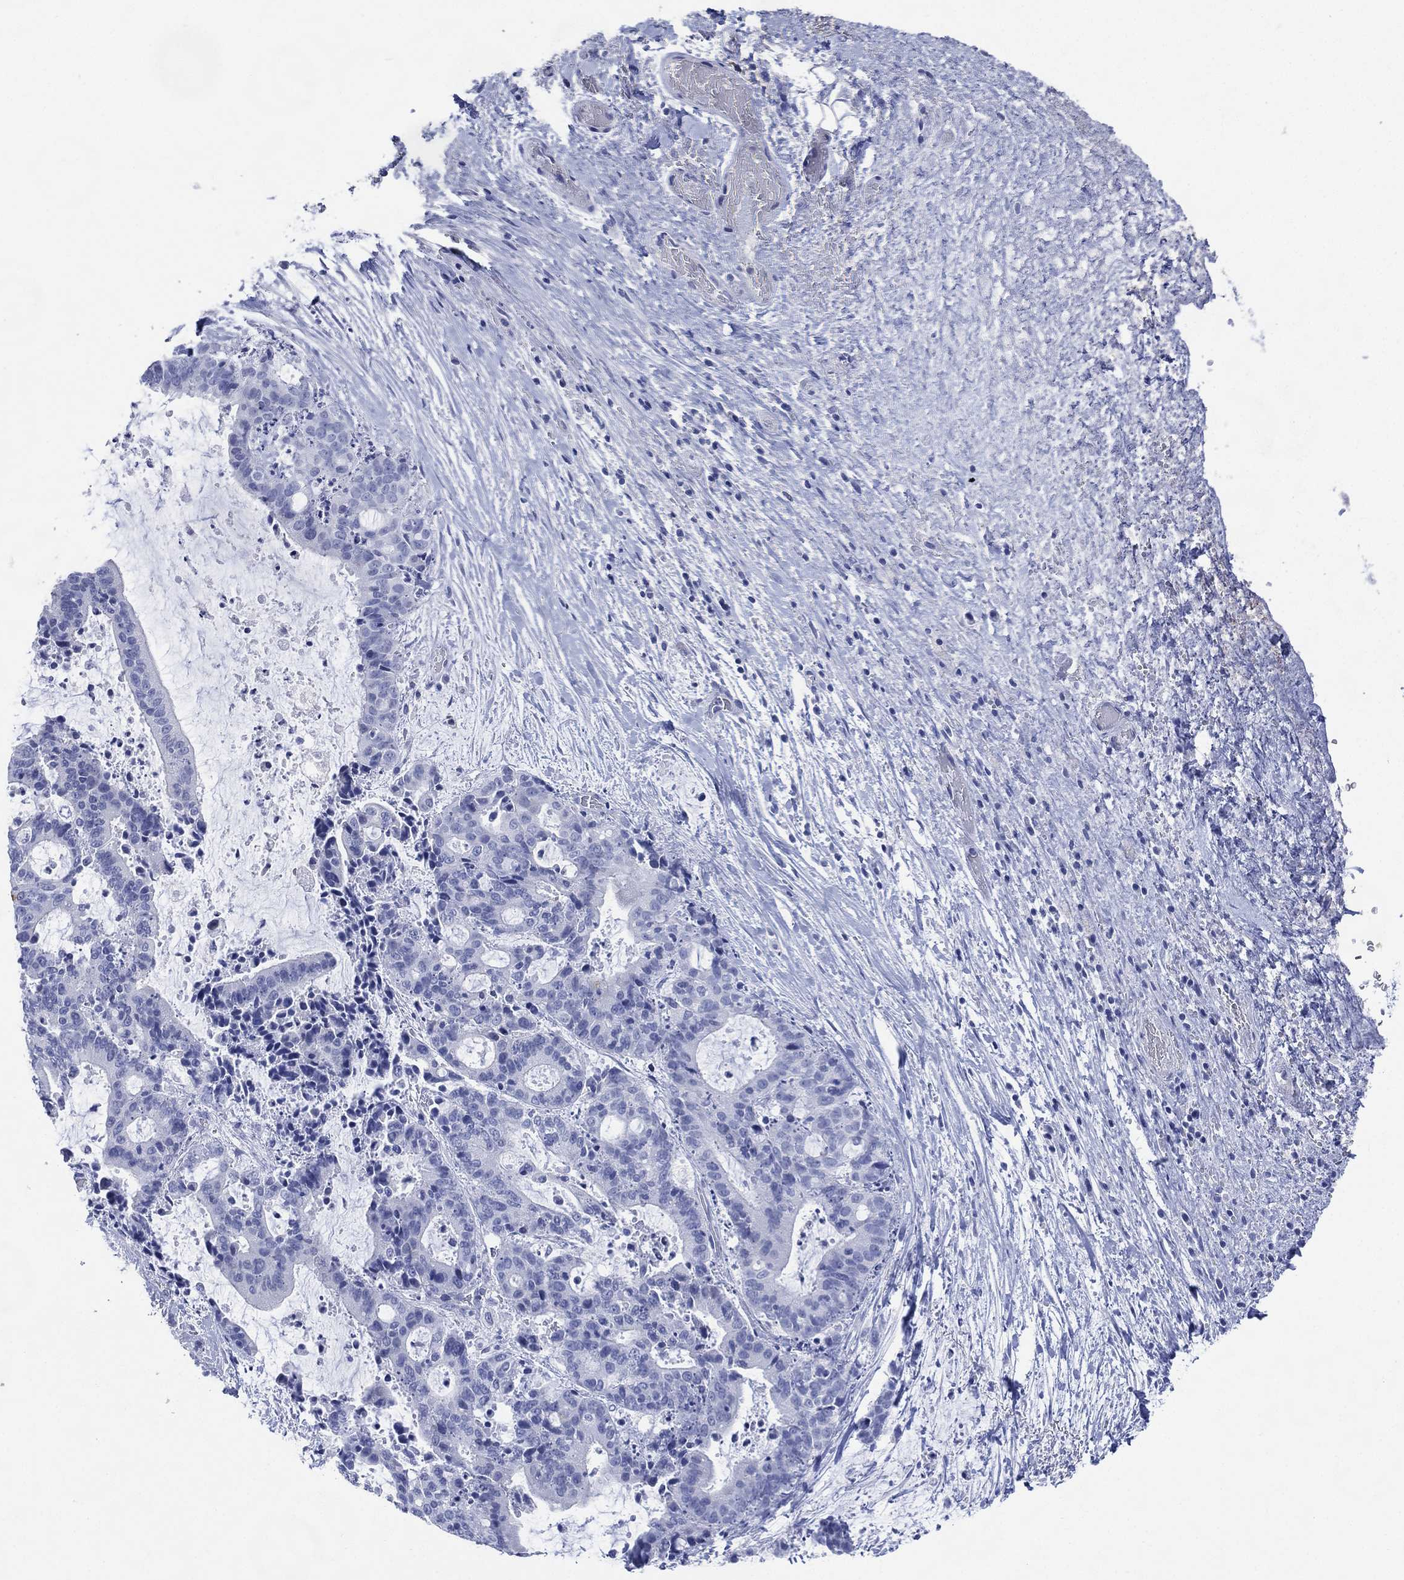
{"staining": {"intensity": "negative", "quantity": "none", "location": "none"}, "tissue": "liver cancer", "cell_type": "Tumor cells", "image_type": "cancer", "snomed": [{"axis": "morphology", "description": "Cholangiocarcinoma"}, {"axis": "topography", "description": "Liver"}], "caption": "Image shows no significant protein expression in tumor cells of liver cancer (cholangiocarcinoma).", "gene": "TMEM247", "patient": {"sex": "female", "age": 73}}